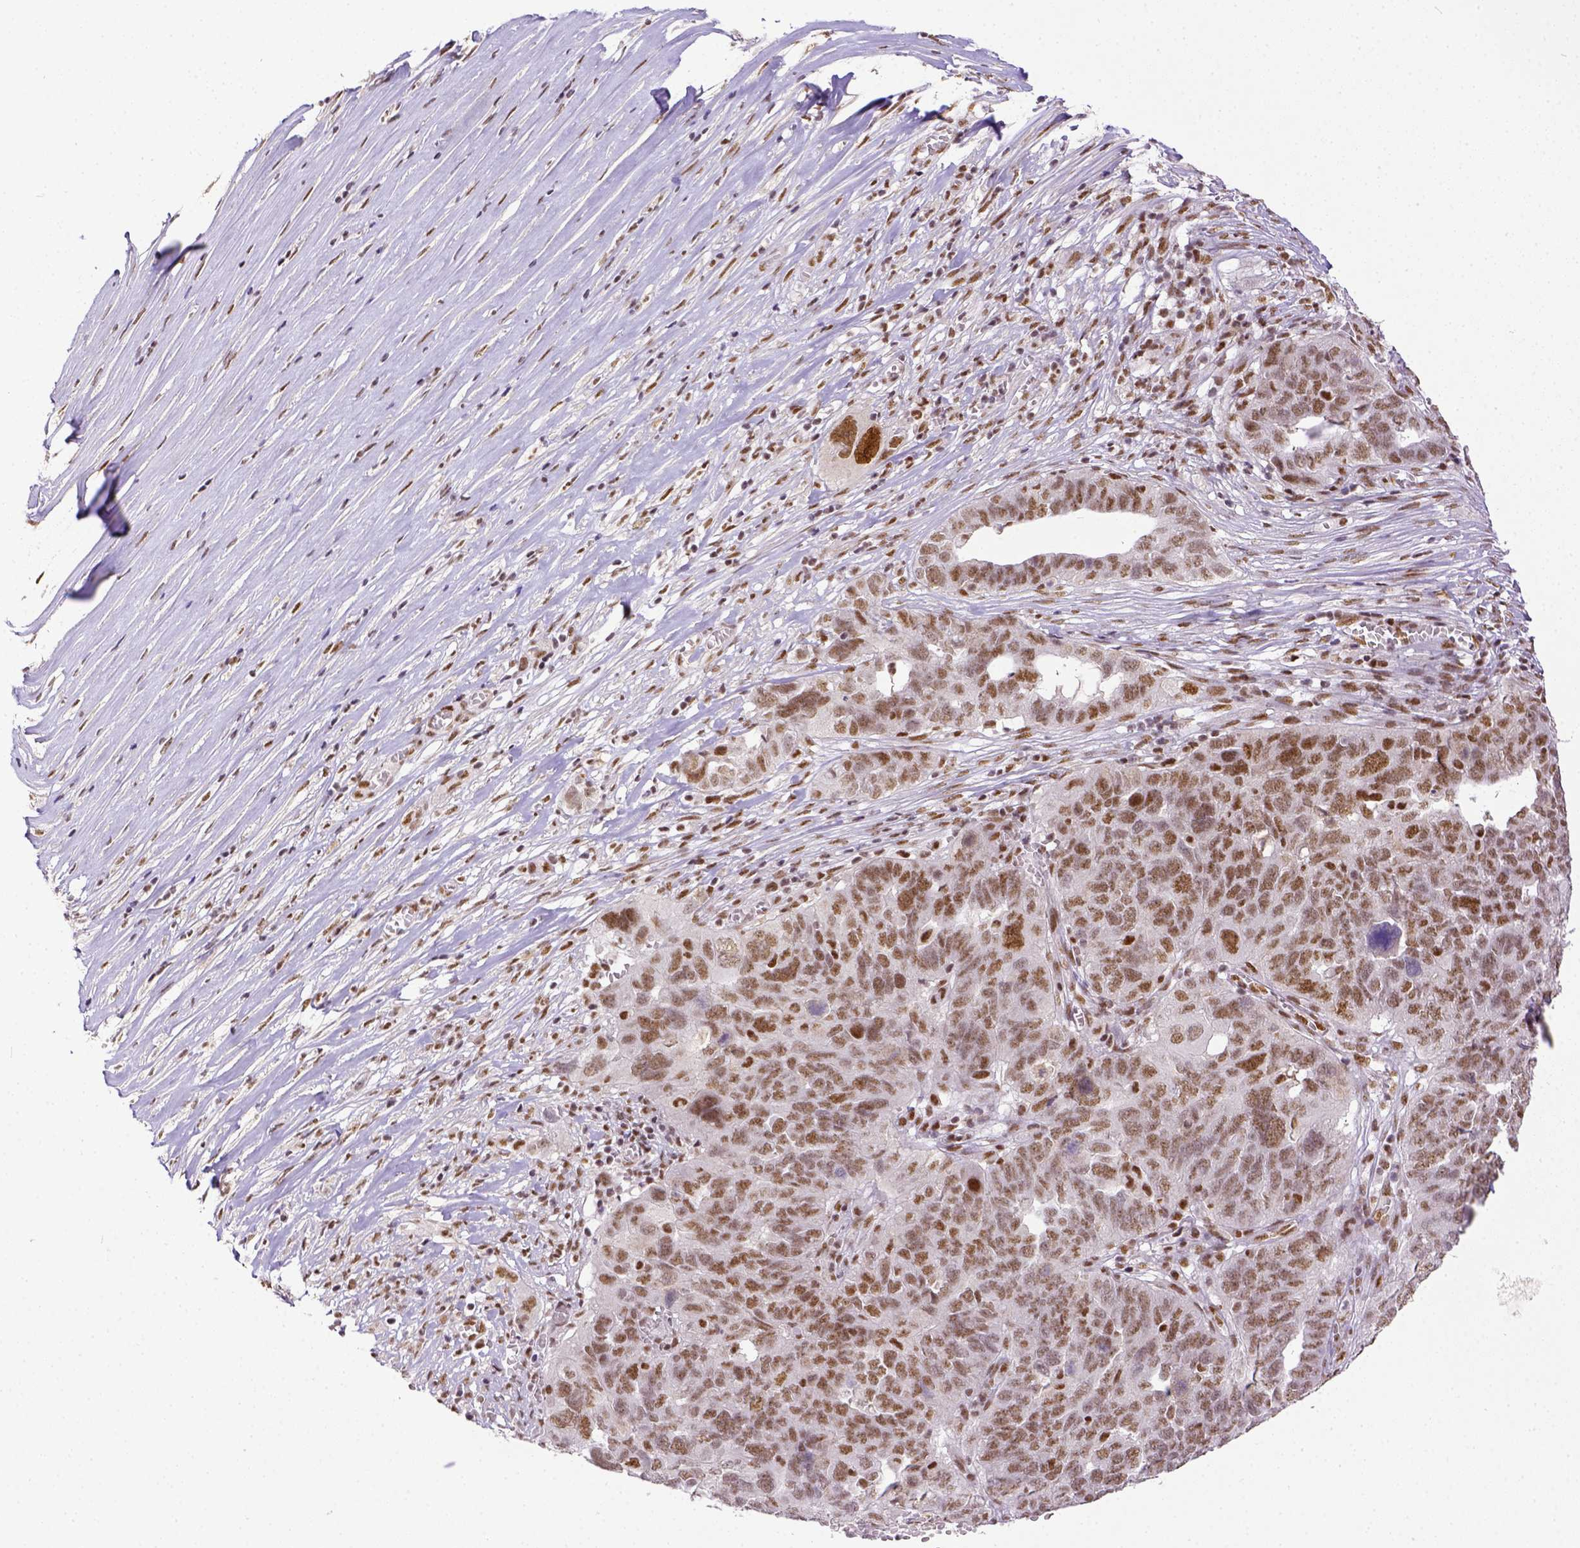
{"staining": {"intensity": "moderate", "quantity": ">75%", "location": "nuclear"}, "tissue": "ovarian cancer", "cell_type": "Tumor cells", "image_type": "cancer", "snomed": [{"axis": "morphology", "description": "Carcinoma, endometroid"}, {"axis": "topography", "description": "Soft tissue"}, {"axis": "topography", "description": "Ovary"}], "caption": "Protein staining by immunohistochemistry (IHC) displays moderate nuclear positivity in about >75% of tumor cells in ovarian endometroid carcinoma. (Brightfield microscopy of DAB IHC at high magnification).", "gene": "ERCC1", "patient": {"sex": "female", "age": 52}}